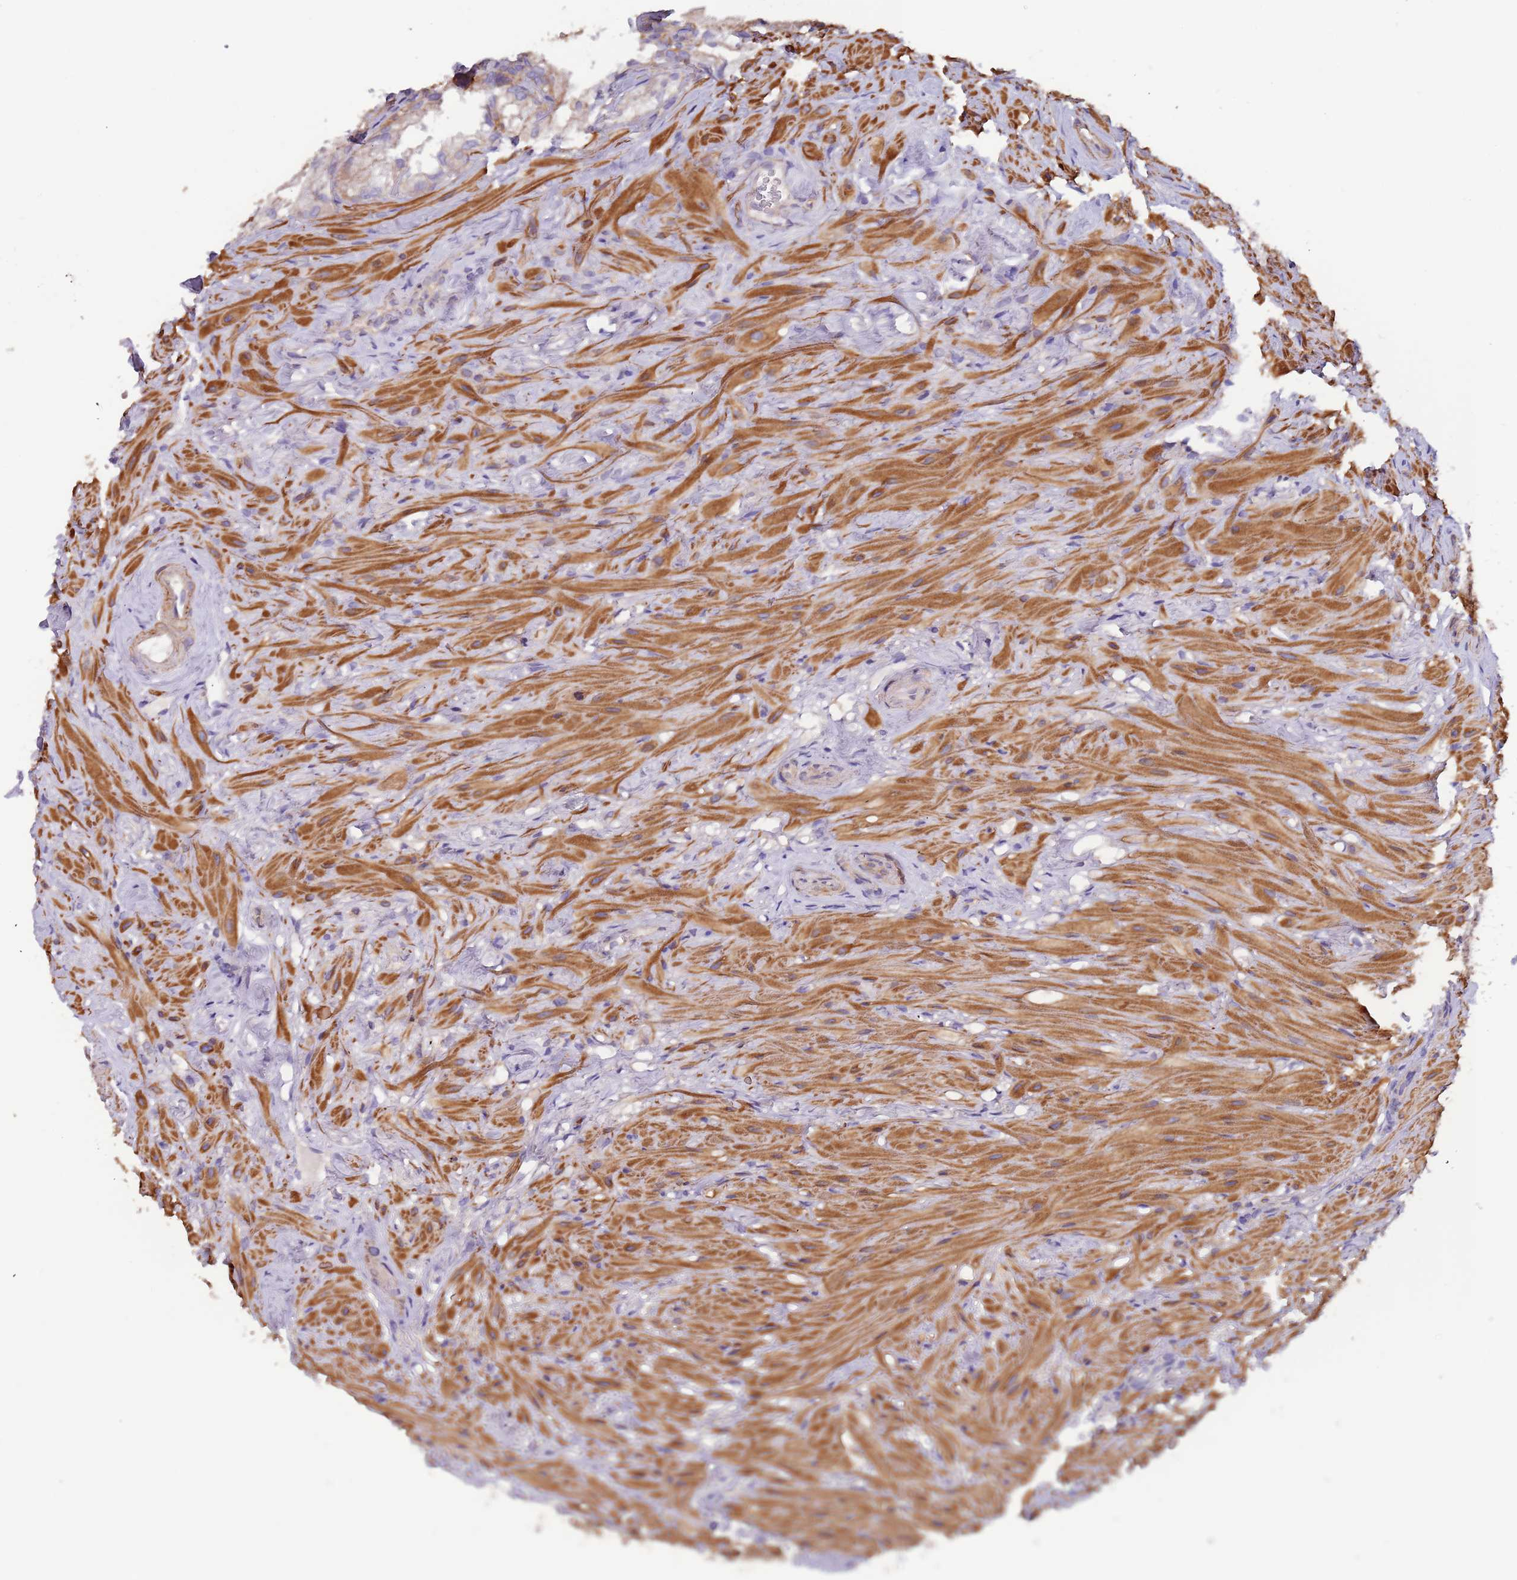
{"staining": {"intensity": "moderate", "quantity": ">75%", "location": "cytoplasmic/membranous"}, "tissue": "seminal vesicle", "cell_type": "Glandular cells", "image_type": "normal", "snomed": [{"axis": "morphology", "description": "Normal tissue, NOS"}, {"axis": "topography", "description": "Seminal veicle"}], "caption": "There is medium levels of moderate cytoplasmic/membranous staining in glandular cells of unremarkable seminal vesicle, as demonstrated by immunohistochemical staining (brown color).", "gene": "SYT4", "patient": {"sex": "male", "age": 60}}